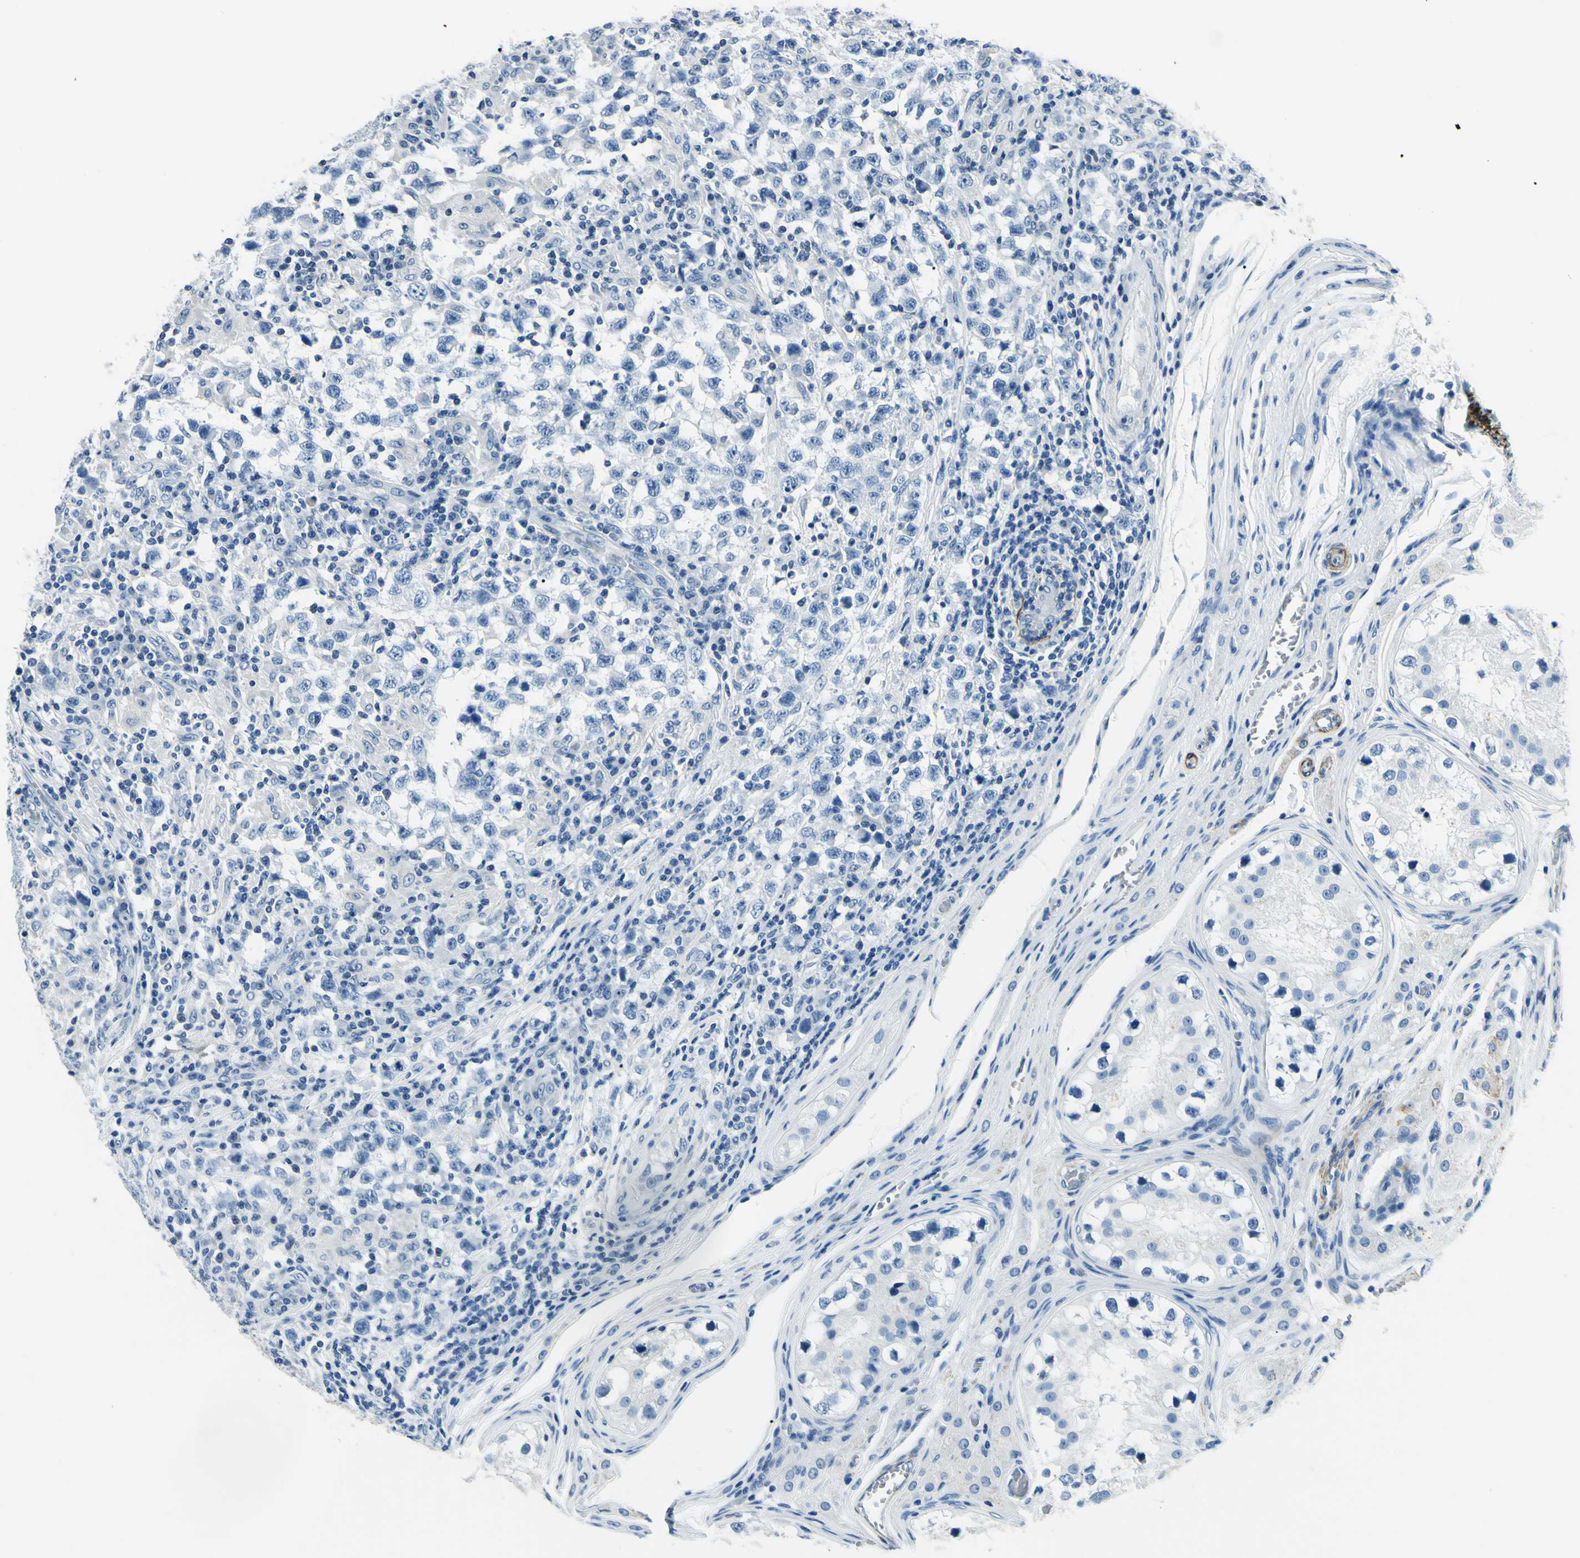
{"staining": {"intensity": "negative", "quantity": "none", "location": "none"}, "tissue": "testis cancer", "cell_type": "Tumor cells", "image_type": "cancer", "snomed": [{"axis": "morphology", "description": "Carcinoma, Embryonal, NOS"}, {"axis": "topography", "description": "Testis"}], "caption": "Immunohistochemistry of embryonal carcinoma (testis) displays no positivity in tumor cells.", "gene": "CDH15", "patient": {"sex": "male", "age": 21}}